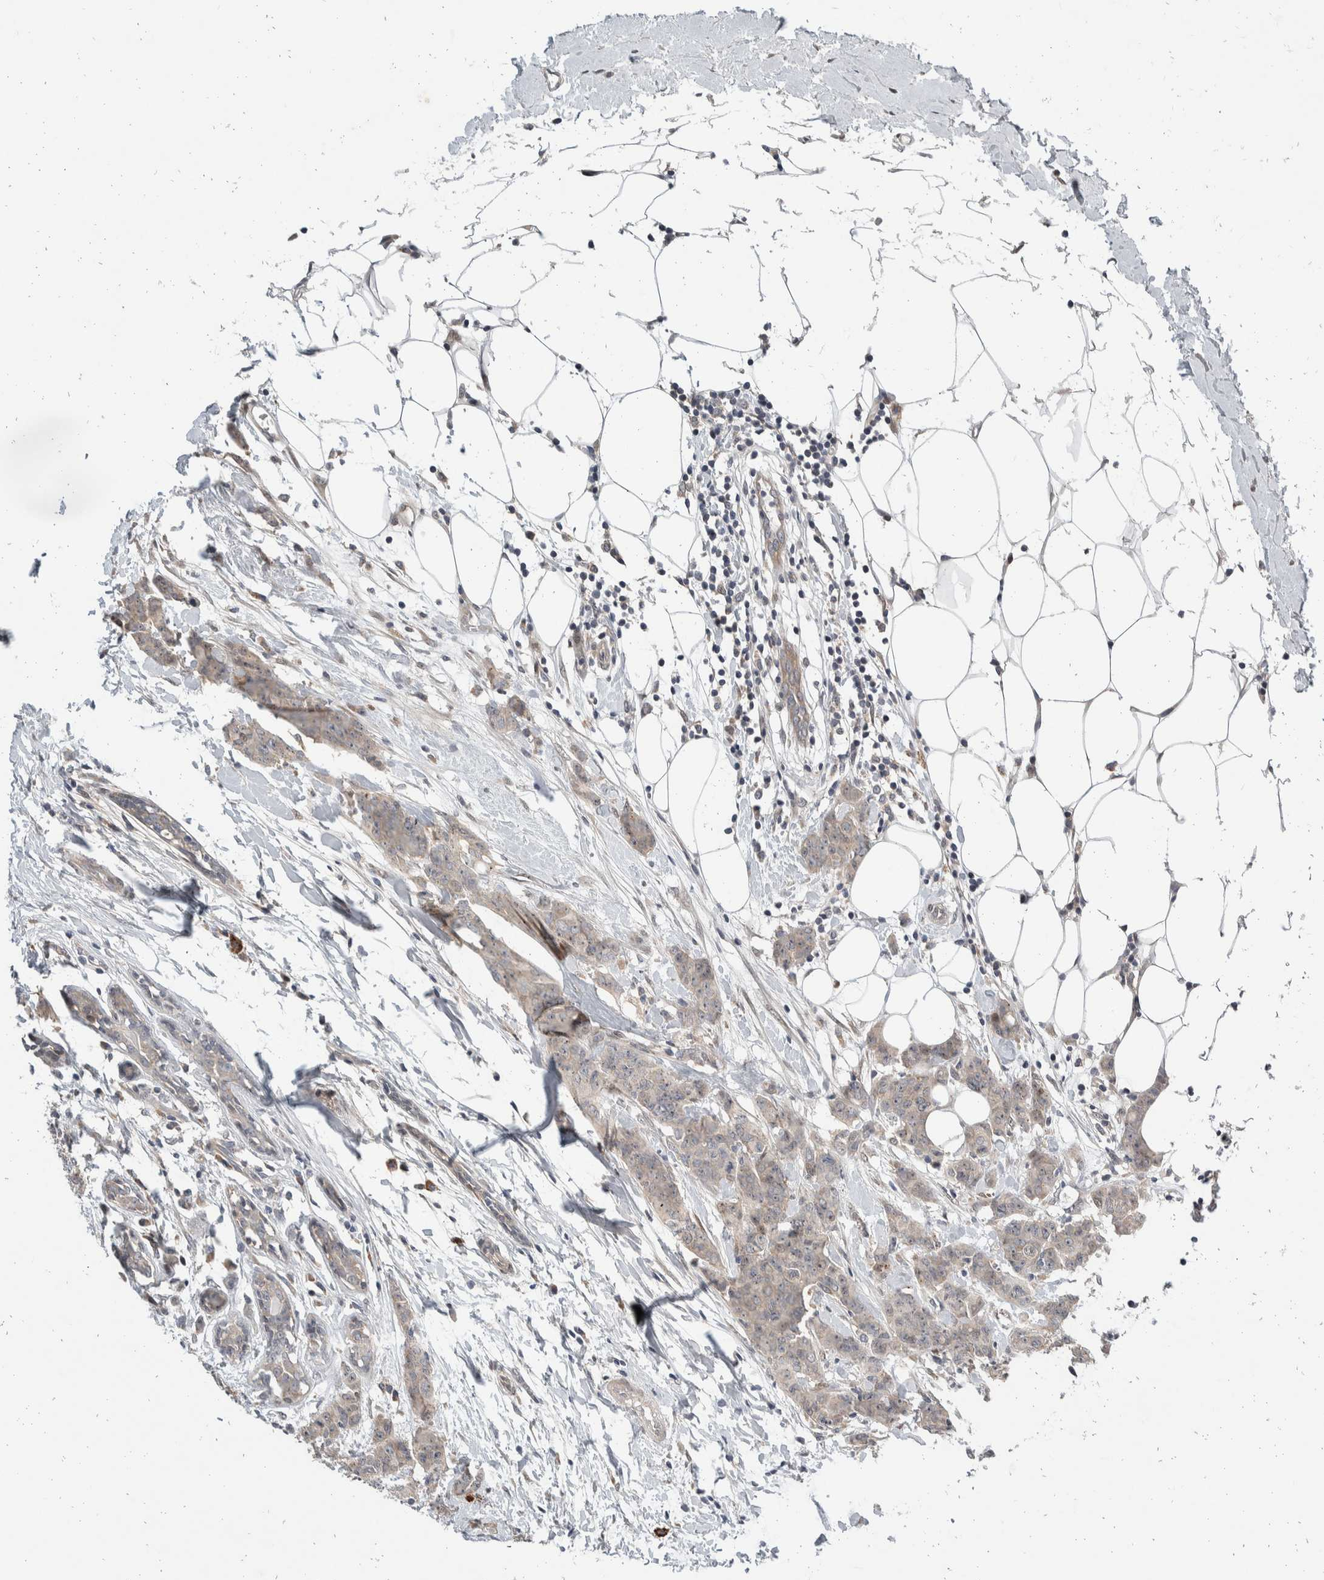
{"staining": {"intensity": "weak", "quantity": "<25%", "location": "cytoplasmic/membranous"}, "tissue": "breast cancer", "cell_type": "Tumor cells", "image_type": "cancer", "snomed": [{"axis": "morphology", "description": "Normal tissue, NOS"}, {"axis": "morphology", "description": "Duct carcinoma"}, {"axis": "topography", "description": "Breast"}], "caption": "Immunohistochemistry of infiltrating ductal carcinoma (breast) shows no expression in tumor cells.", "gene": "ZNF703", "patient": {"sex": "female", "age": 40}}